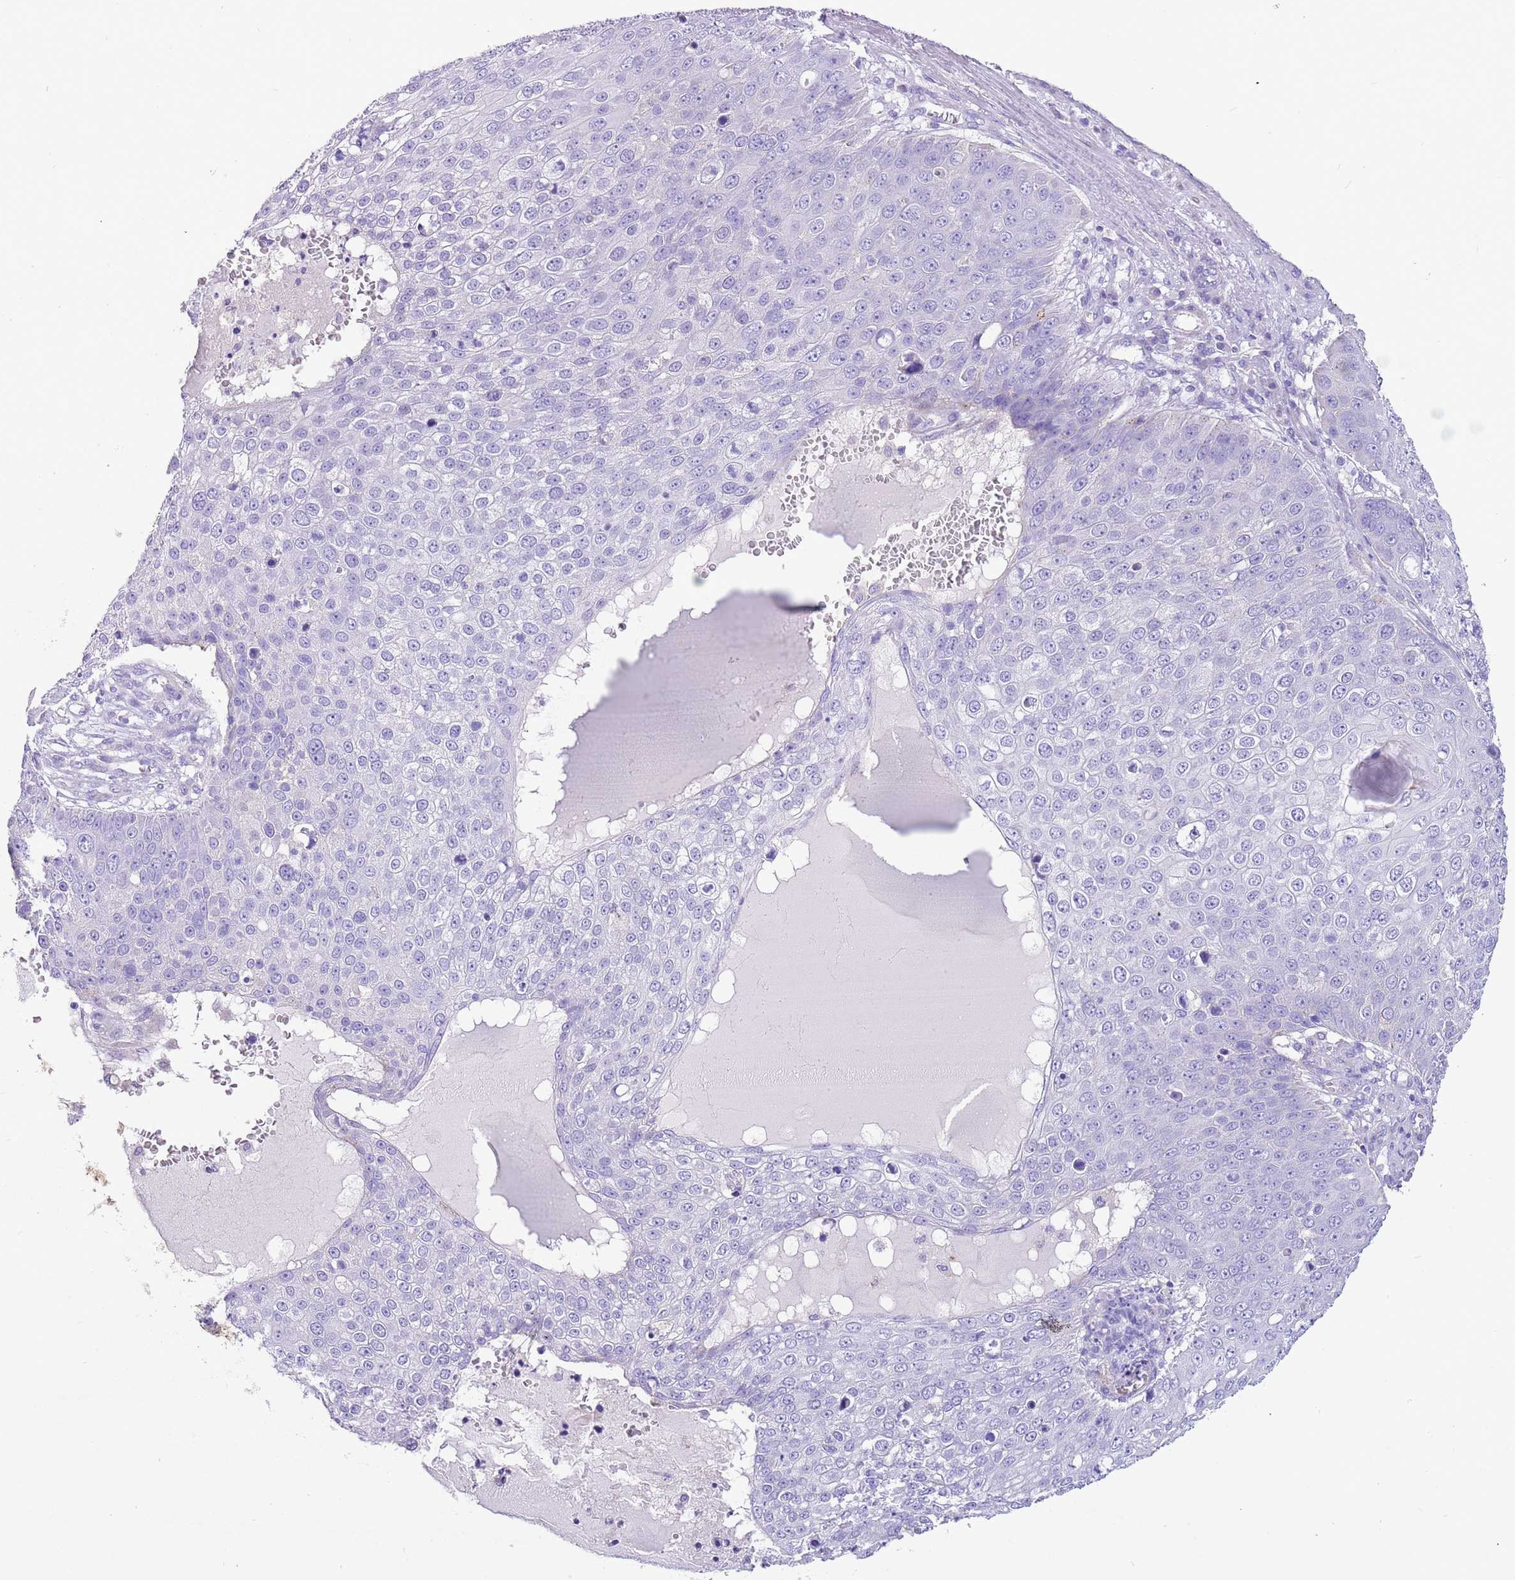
{"staining": {"intensity": "negative", "quantity": "none", "location": "none"}, "tissue": "skin cancer", "cell_type": "Tumor cells", "image_type": "cancer", "snomed": [{"axis": "morphology", "description": "Squamous cell carcinoma, NOS"}, {"axis": "topography", "description": "Skin"}], "caption": "IHC histopathology image of human skin cancer stained for a protein (brown), which reveals no expression in tumor cells.", "gene": "KBTBD3", "patient": {"sex": "male", "age": 71}}